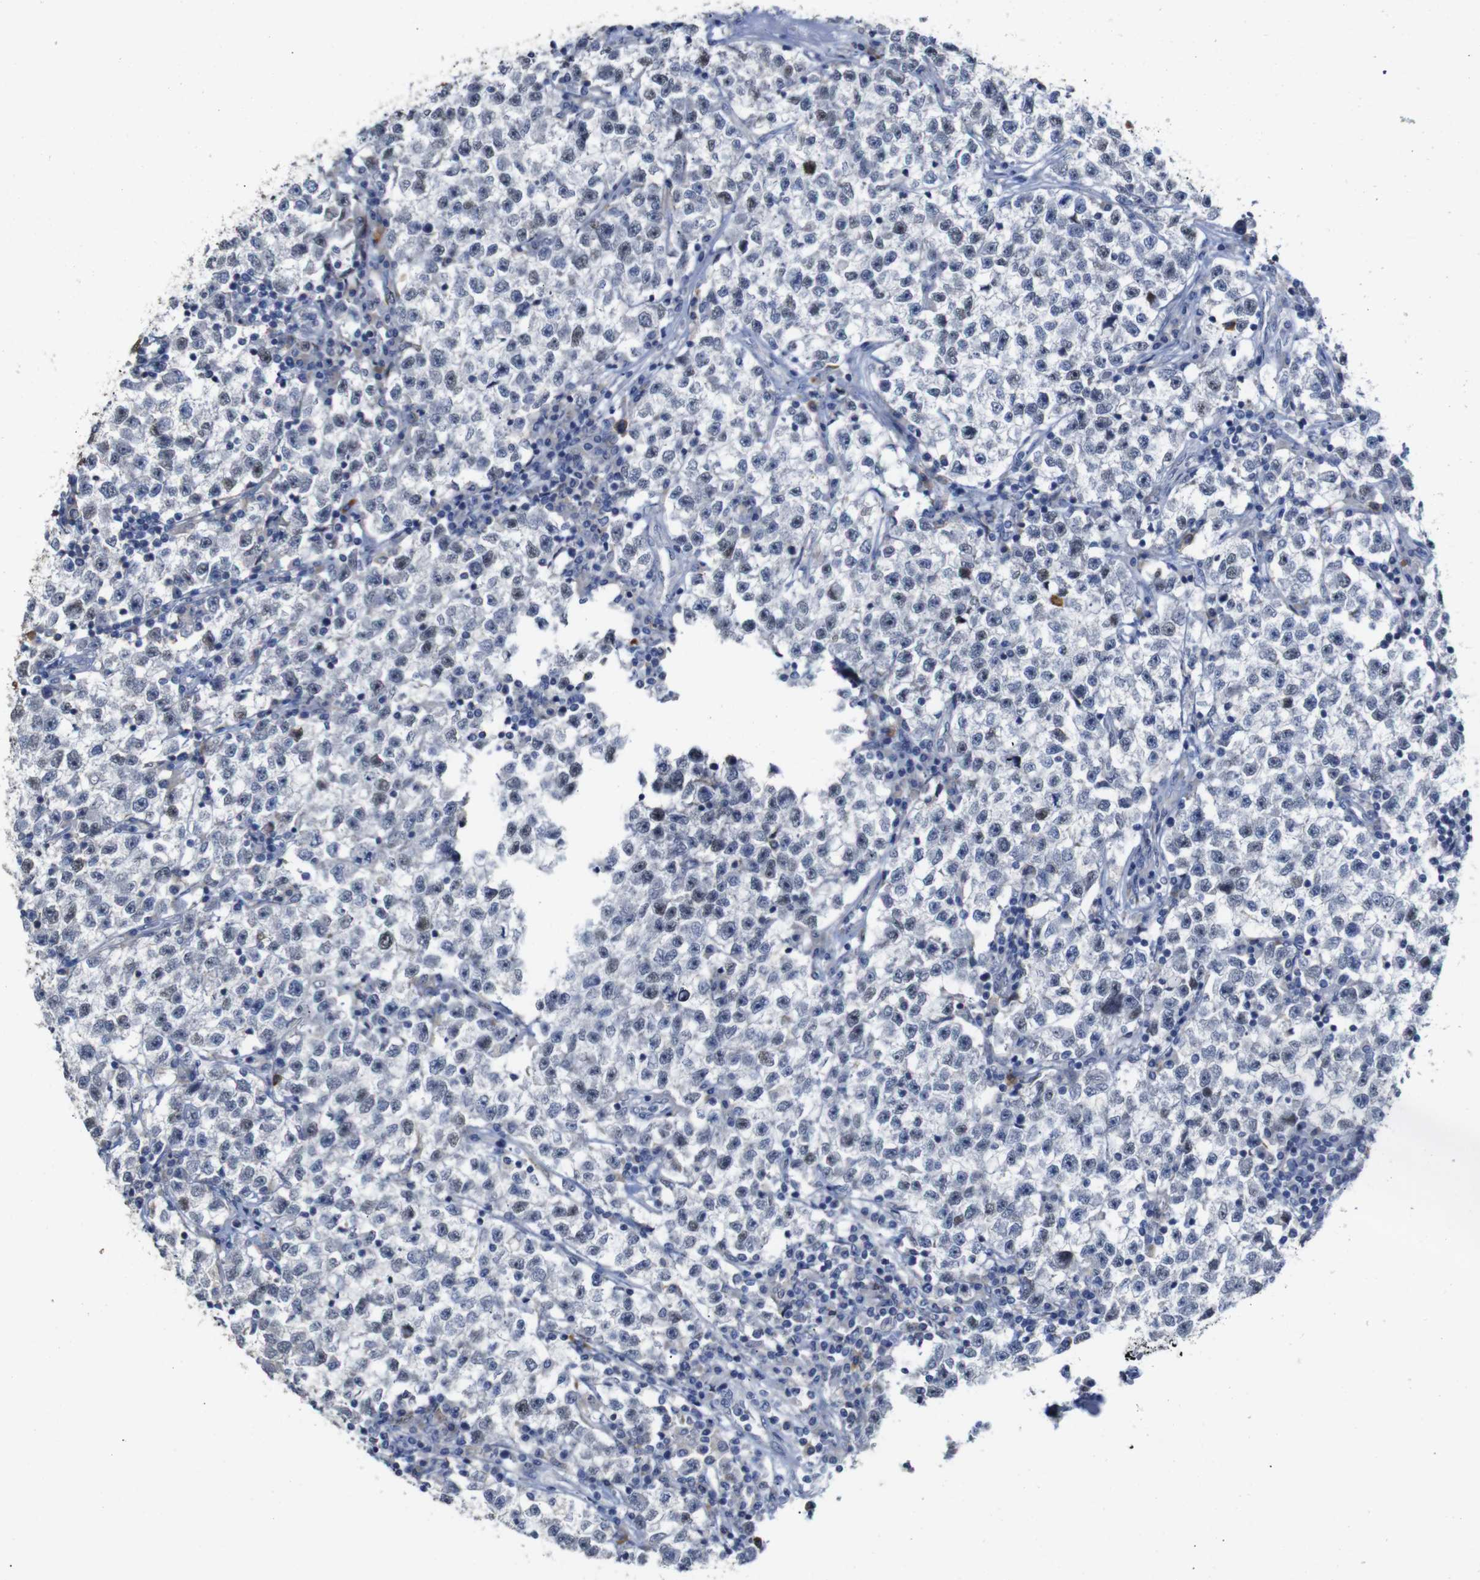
{"staining": {"intensity": "weak", "quantity": "<25%", "location": "nuclear"}, "tissue": "testis cancer", "cell_type": "Tumor cells", "image_type": "cancer", "snomed": [{"axis": "morphology", "description": "Seminoma, NOS"}, {"axis": "topography", "description": "Testis"}], "caption": "IHC of testis cancer (seminoma) reveals no expression in tumor cells.", "gene": "TCEAL9", "patient": {"sex": "male", "age": 22}}